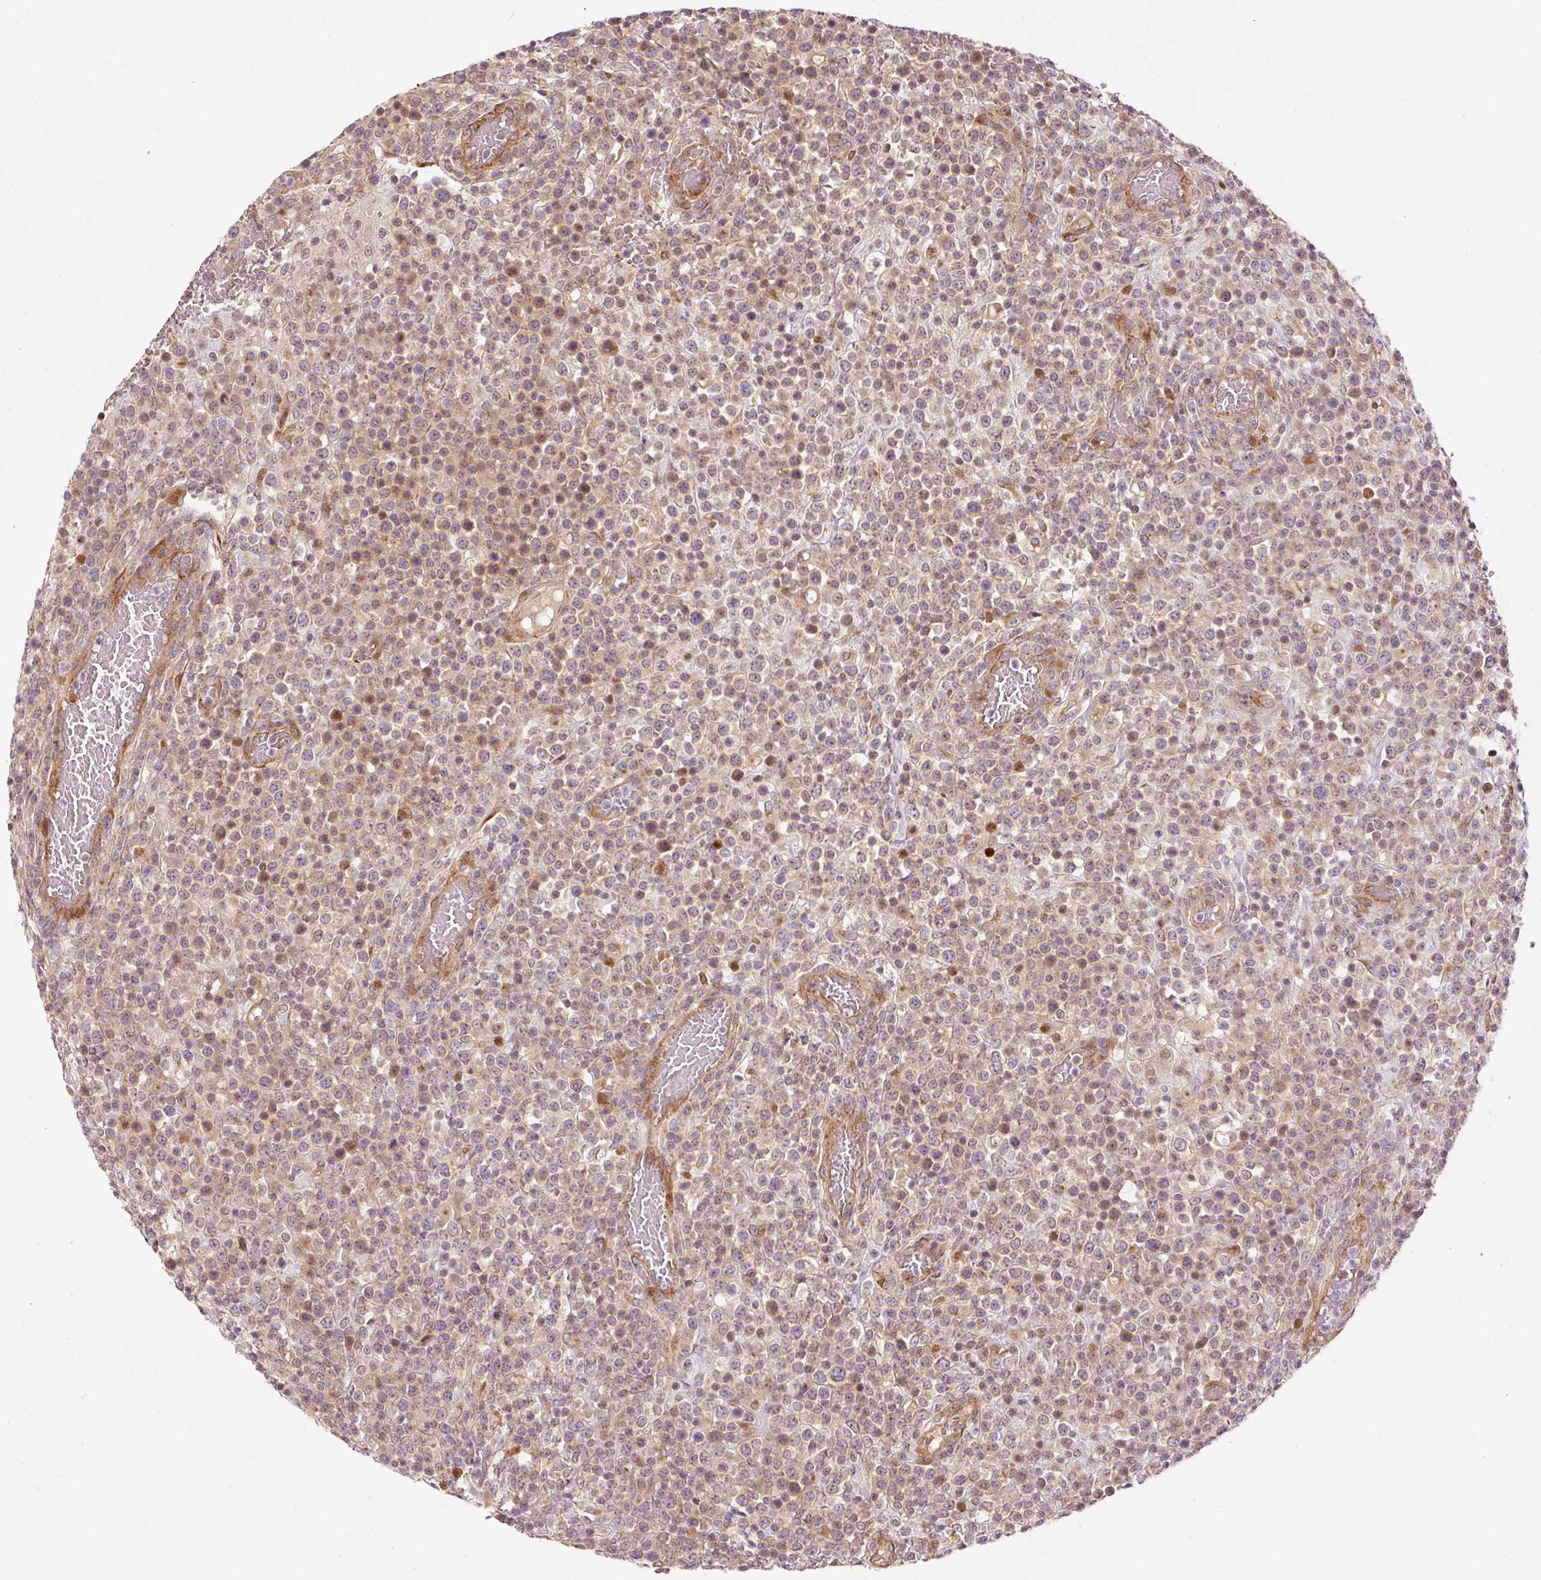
{"staining": {"intensity": "moderate", "quantity": "<25%", "location": "cytoplasmic/membranous"}, "tissue": "lymphoma", "cell_type": "Tumor cells", "image_type": "cancer", "snomed": [{"axis": "morphology", "description": "Malignant lymphoma, non-Hodgkin's type, High grade"}, {"axis": "topography", "description": "Colon"}], "caption": "A histopathology image of human malignant lymphoma, non-Hodgkin's type (high-grade) stained for a protein displays moderate cytoplasmic/membranous brown staining in tumor cells.", "gene": "PPP1R14B", "patient": {"sex": "female", "age": 53}}